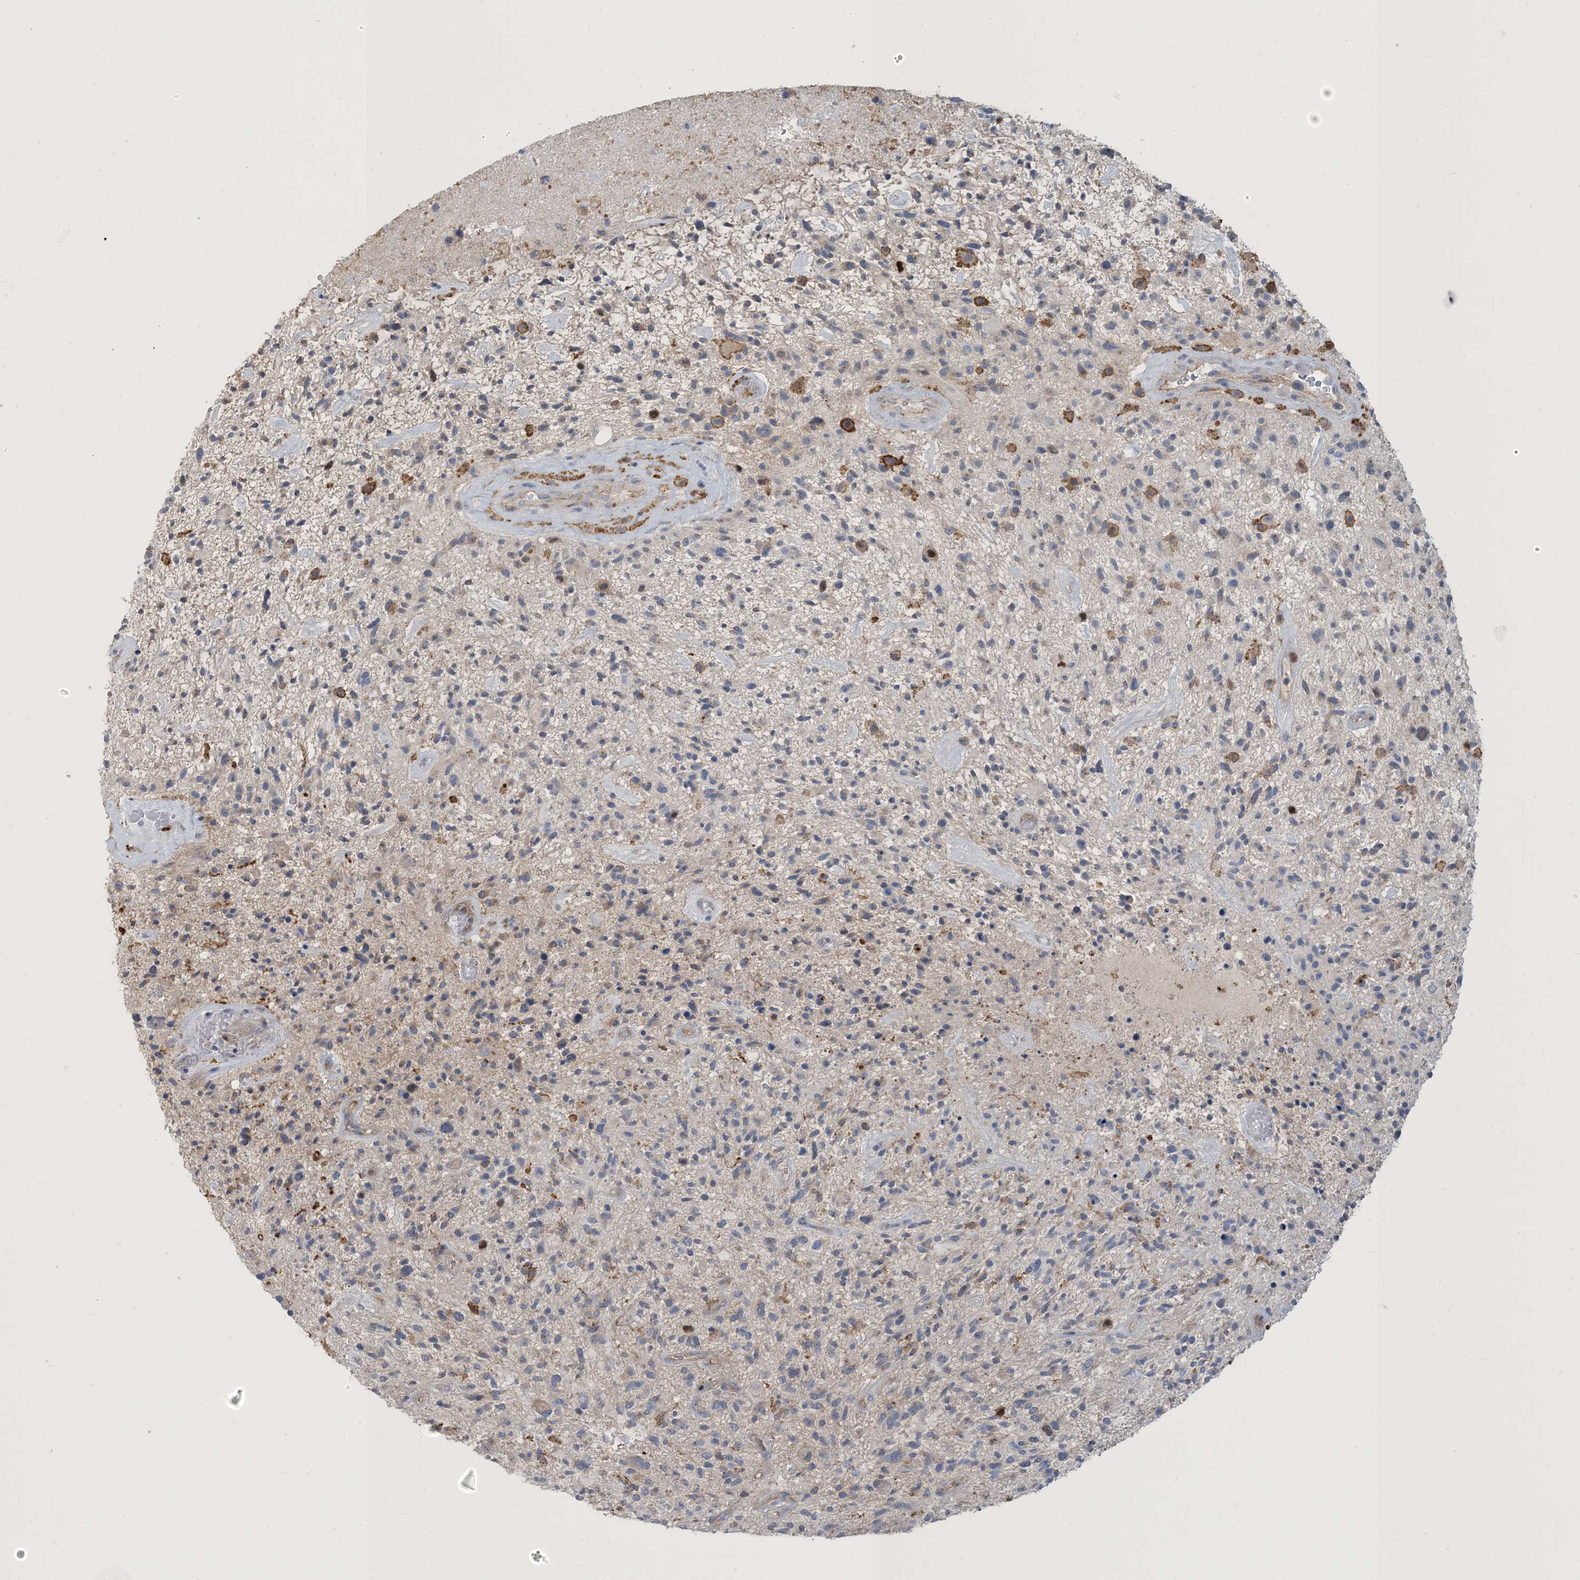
{"staining": {"intensity": "negative", "quantity": "none", "location": "none"}, "tissue": "glioma", "cell_type": "Tumor cells", "image_type": "cancer", "snomed": [{"axis": "morphology", "description": "Glioma, malignant, High grade"}, {"axis": "topography", "description": "Brain"}], "caption": "IHC of human glioma shows no positivity in tumor cells.", "gene": "PEAR1", "patient": {"sex": "male", "age": 47}}